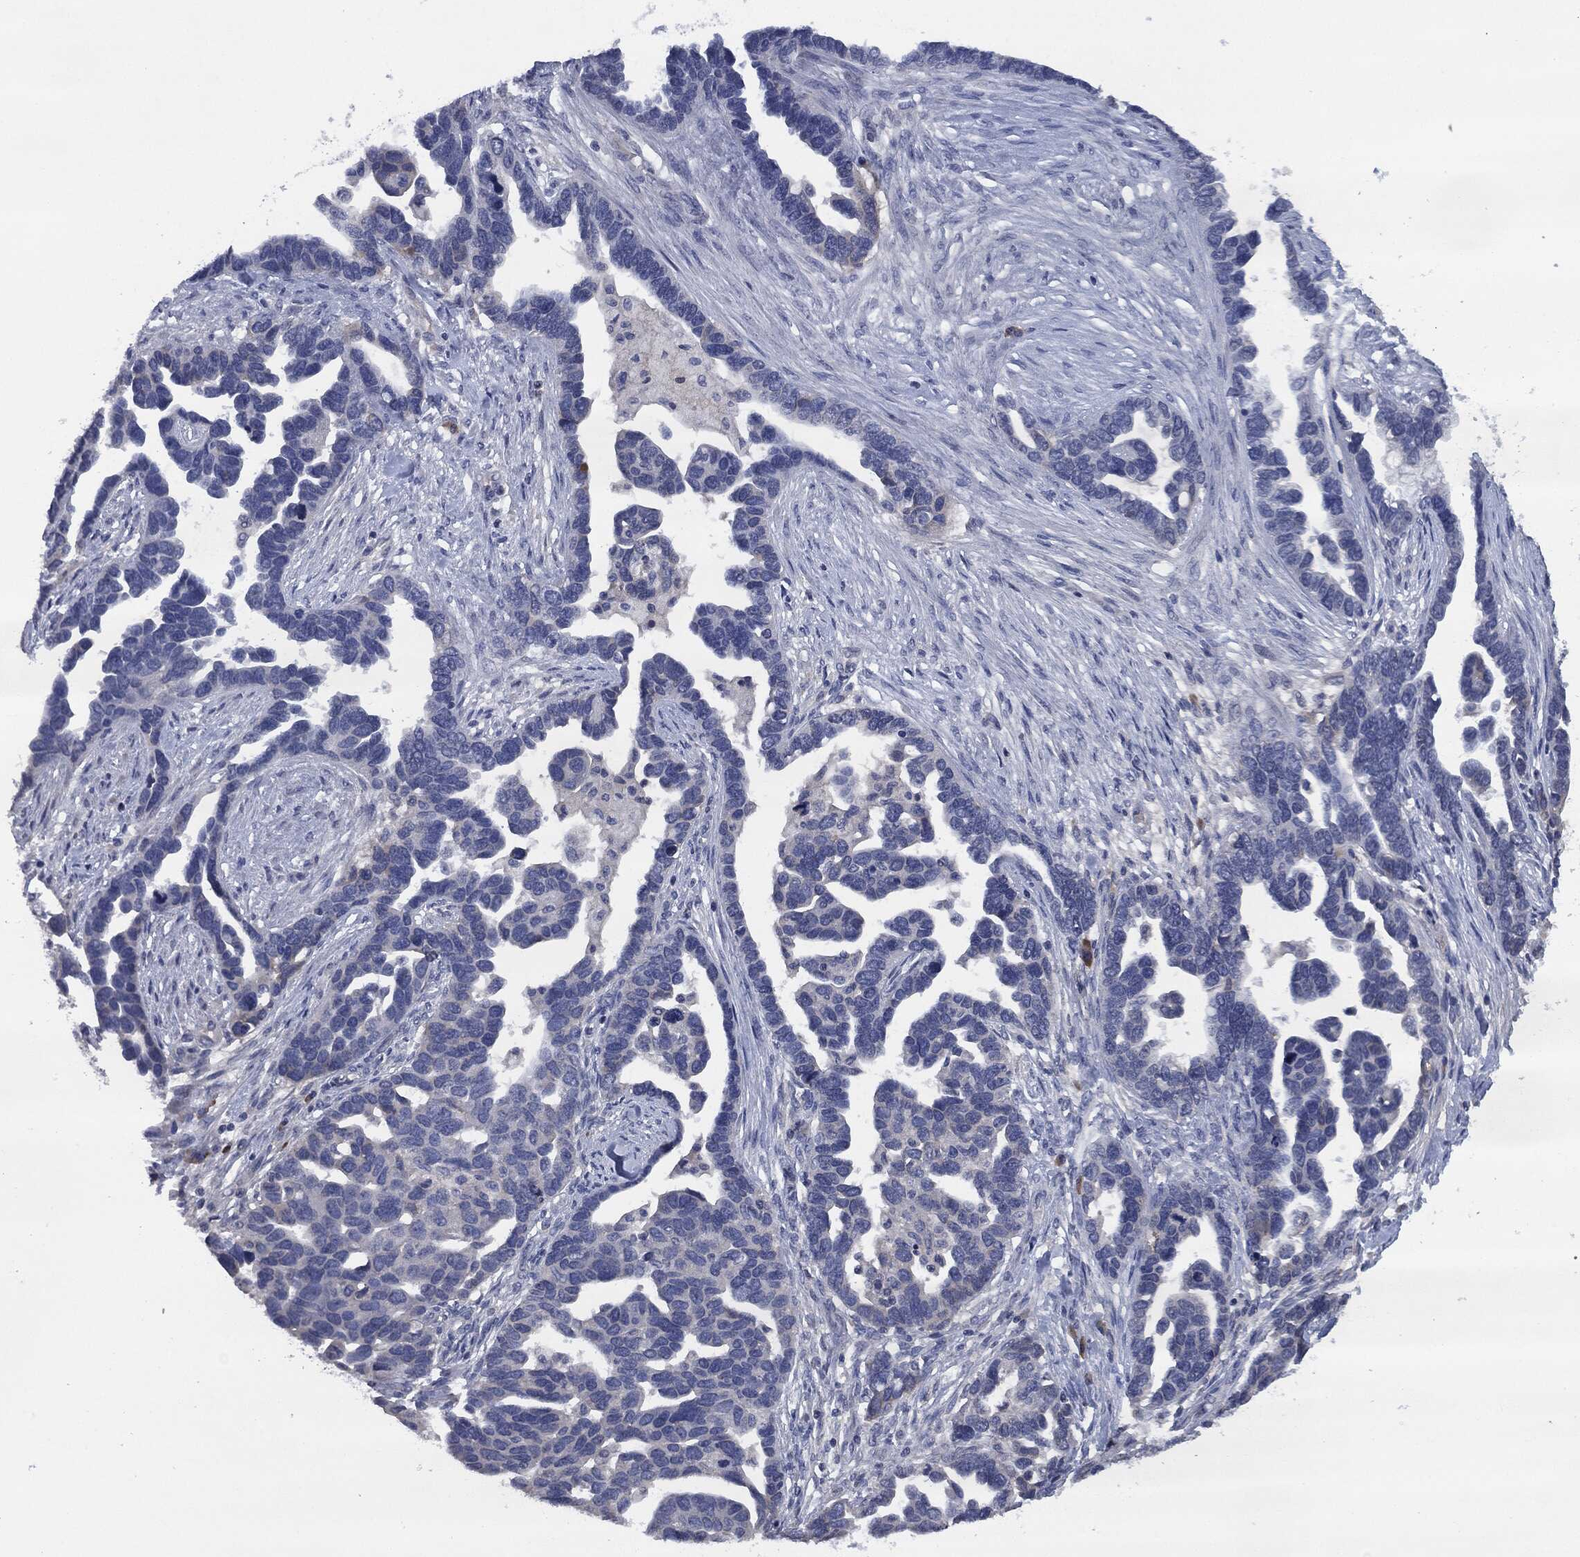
{"staining": {"intensity": "negative", "quantity": "none", "location": "none"}, "tissue": "ovarian cancer", "cell_type": "Tumor cells", "image_type": "cancer", "snomed": [{"axis": "morphology", "description": "Cystadenocarcinoma, serous, NOS"}, {"axis": "topography", "description": "Ovary"}], "caption": "There is no significant expression in tumor cells of ovarian cancer (serous cystadenocarcinoma). (DAB (3,3'-diaminobenzidine) immunohistochemistry with hematoxylin counter stain).", "gene": "IL2RG", "patient": {"sex": "female", "age": 54}}